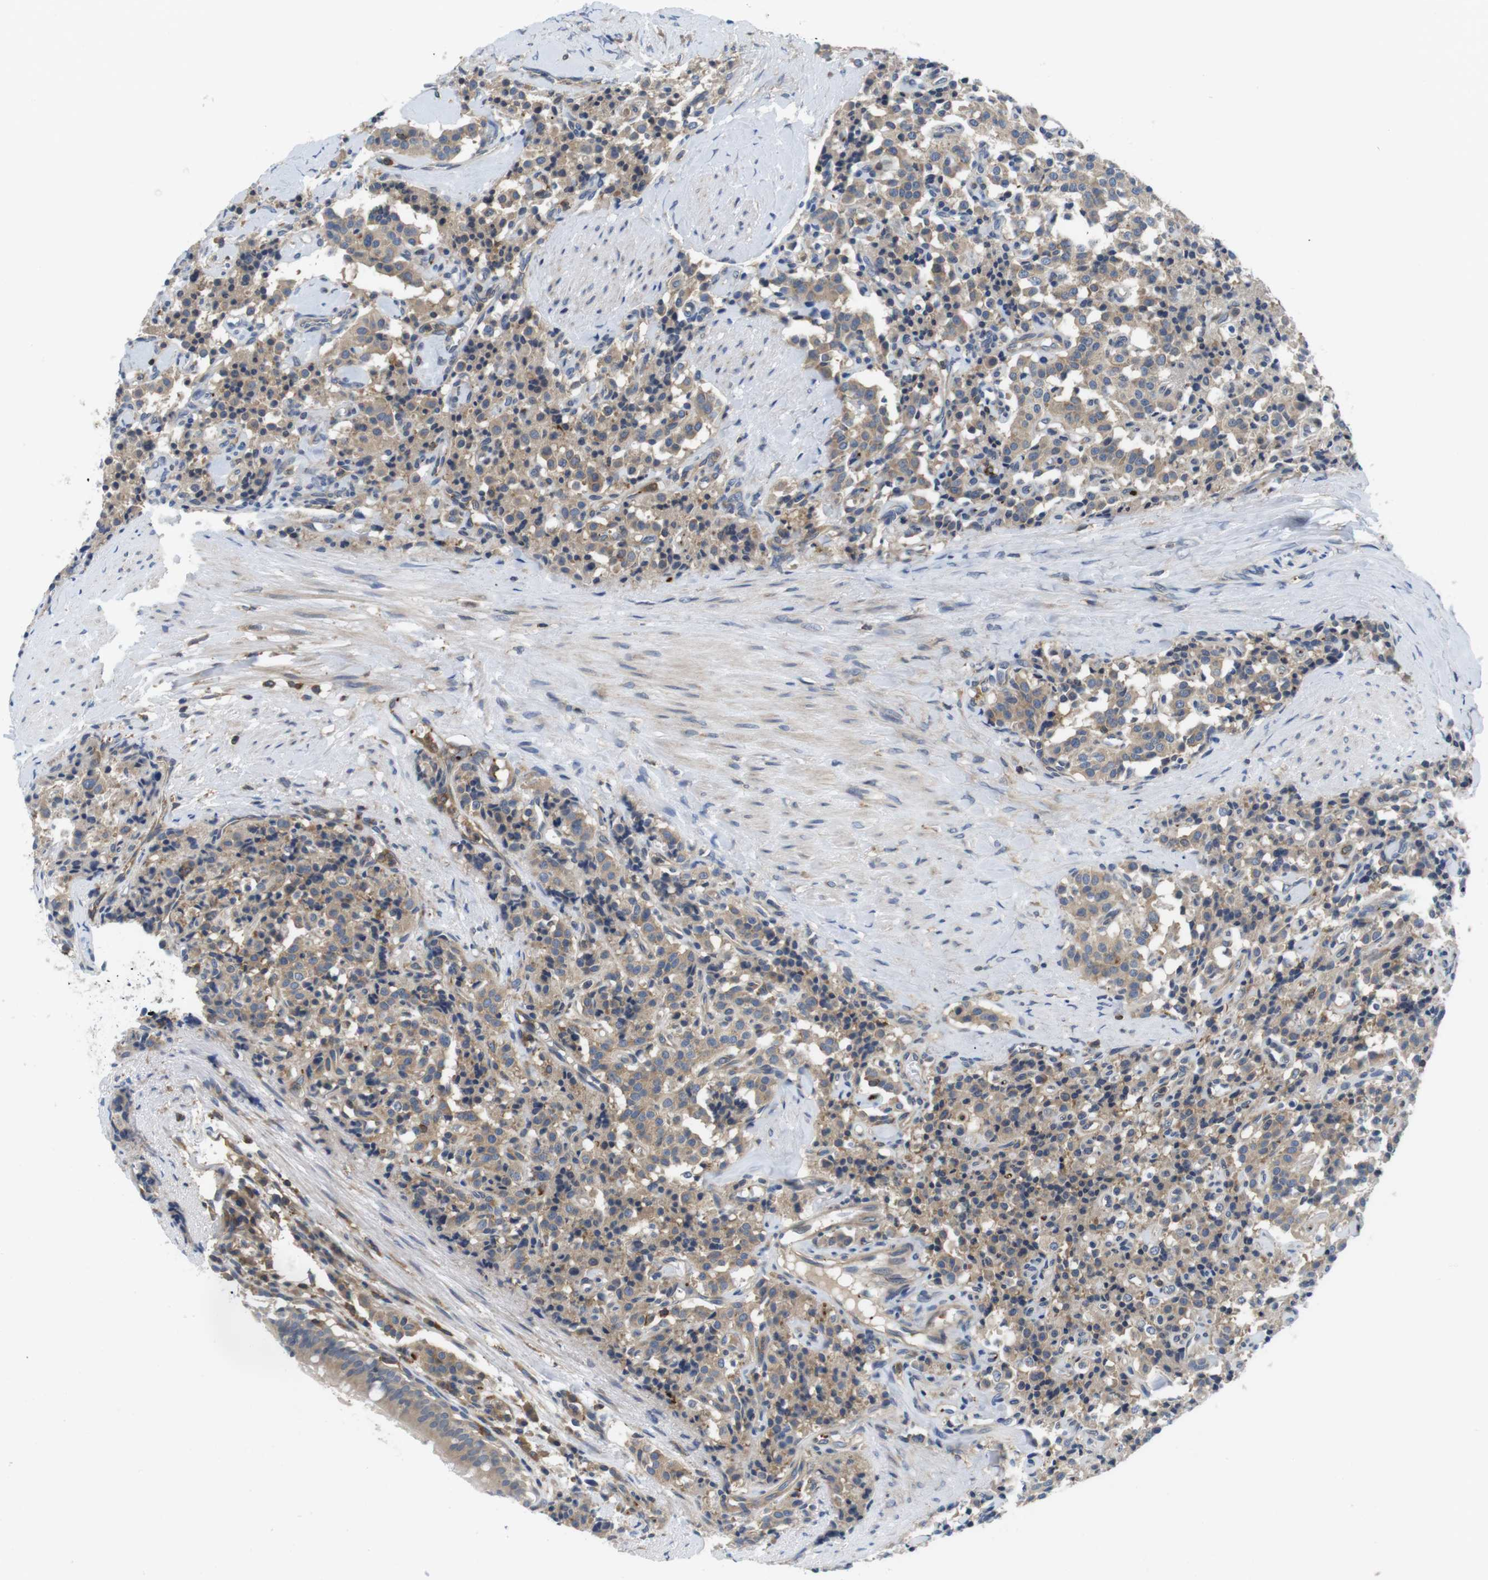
{"staining": {"intensity": "weak", "quantity": ">75%", "location": "cytoplasmic/membranous"}, "tissue": "carcinoid", "cell_type": "Tumor cells", "image_type": "cancer", "snomed": [{"axis": "morphology", "description": "Carcinoid, malignant, NOS"}, {"axis": "topography", "description": "Lung"}], "caption": "Weak cytoplasmic/membranous protein expression is present in approximately >75% of tumor cells in malignant carcinoid.", "gene": "HERPUD2", "patient": {"sex": "male", "age": 30}}